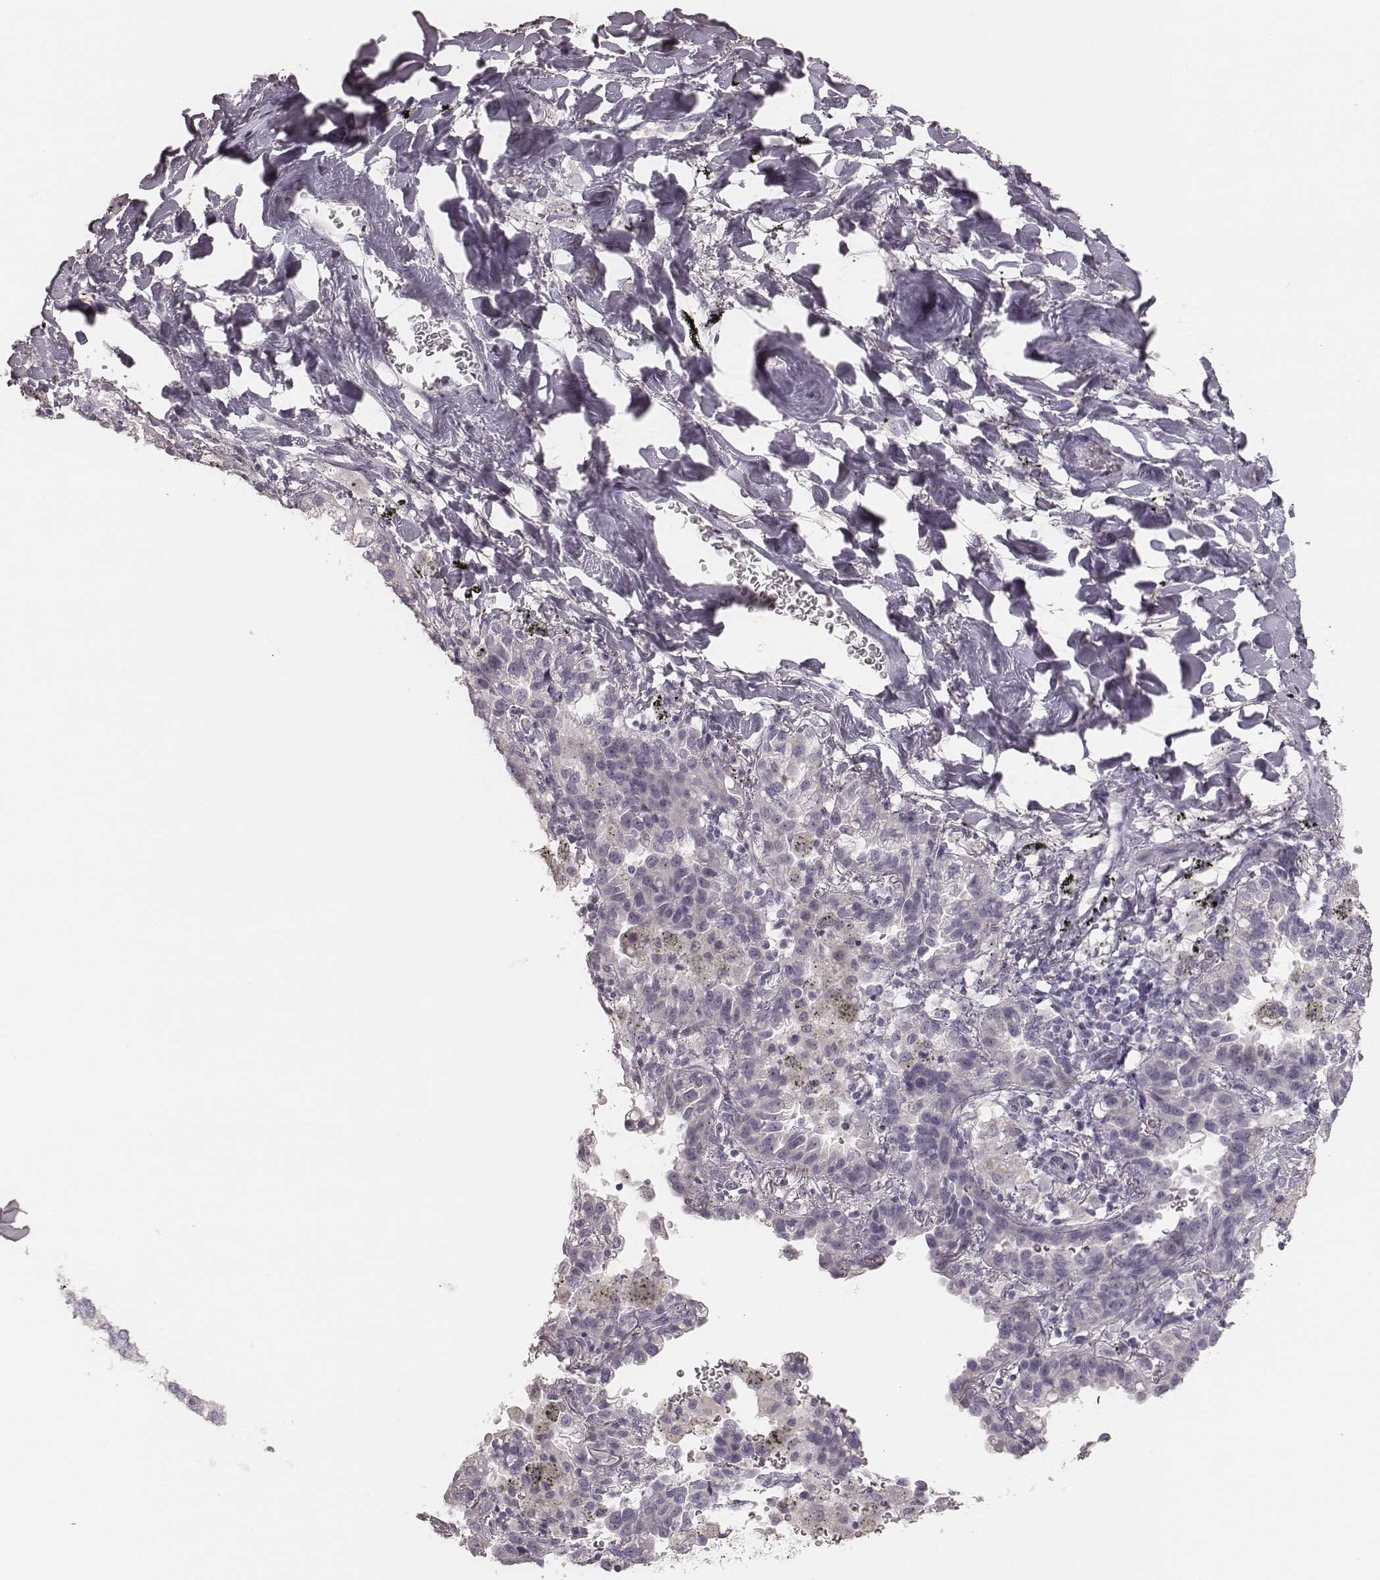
{"staining": {"intensity": "negative", "quantity": "none", "location": "none"}, "tissue": "lung cancer", "cell_type": "Tumor cells", "image_type": "cancer", "snomed": [{"axis": "morphology", "description": "Normal tissue, NOS"}, {"axis": "morphology", "description": "Adenocarcinoma, NOS"}, {"axis": "topography", "description": "Lung"}], "caption": "DAB (3,3'-diaminobenzidine) immunohistochemical staining of human lung adenocarcinoma exhibits no significant staining in tumor cells.", "gene": "ZP4", "patient": {"sex": "male", "age": 59}}